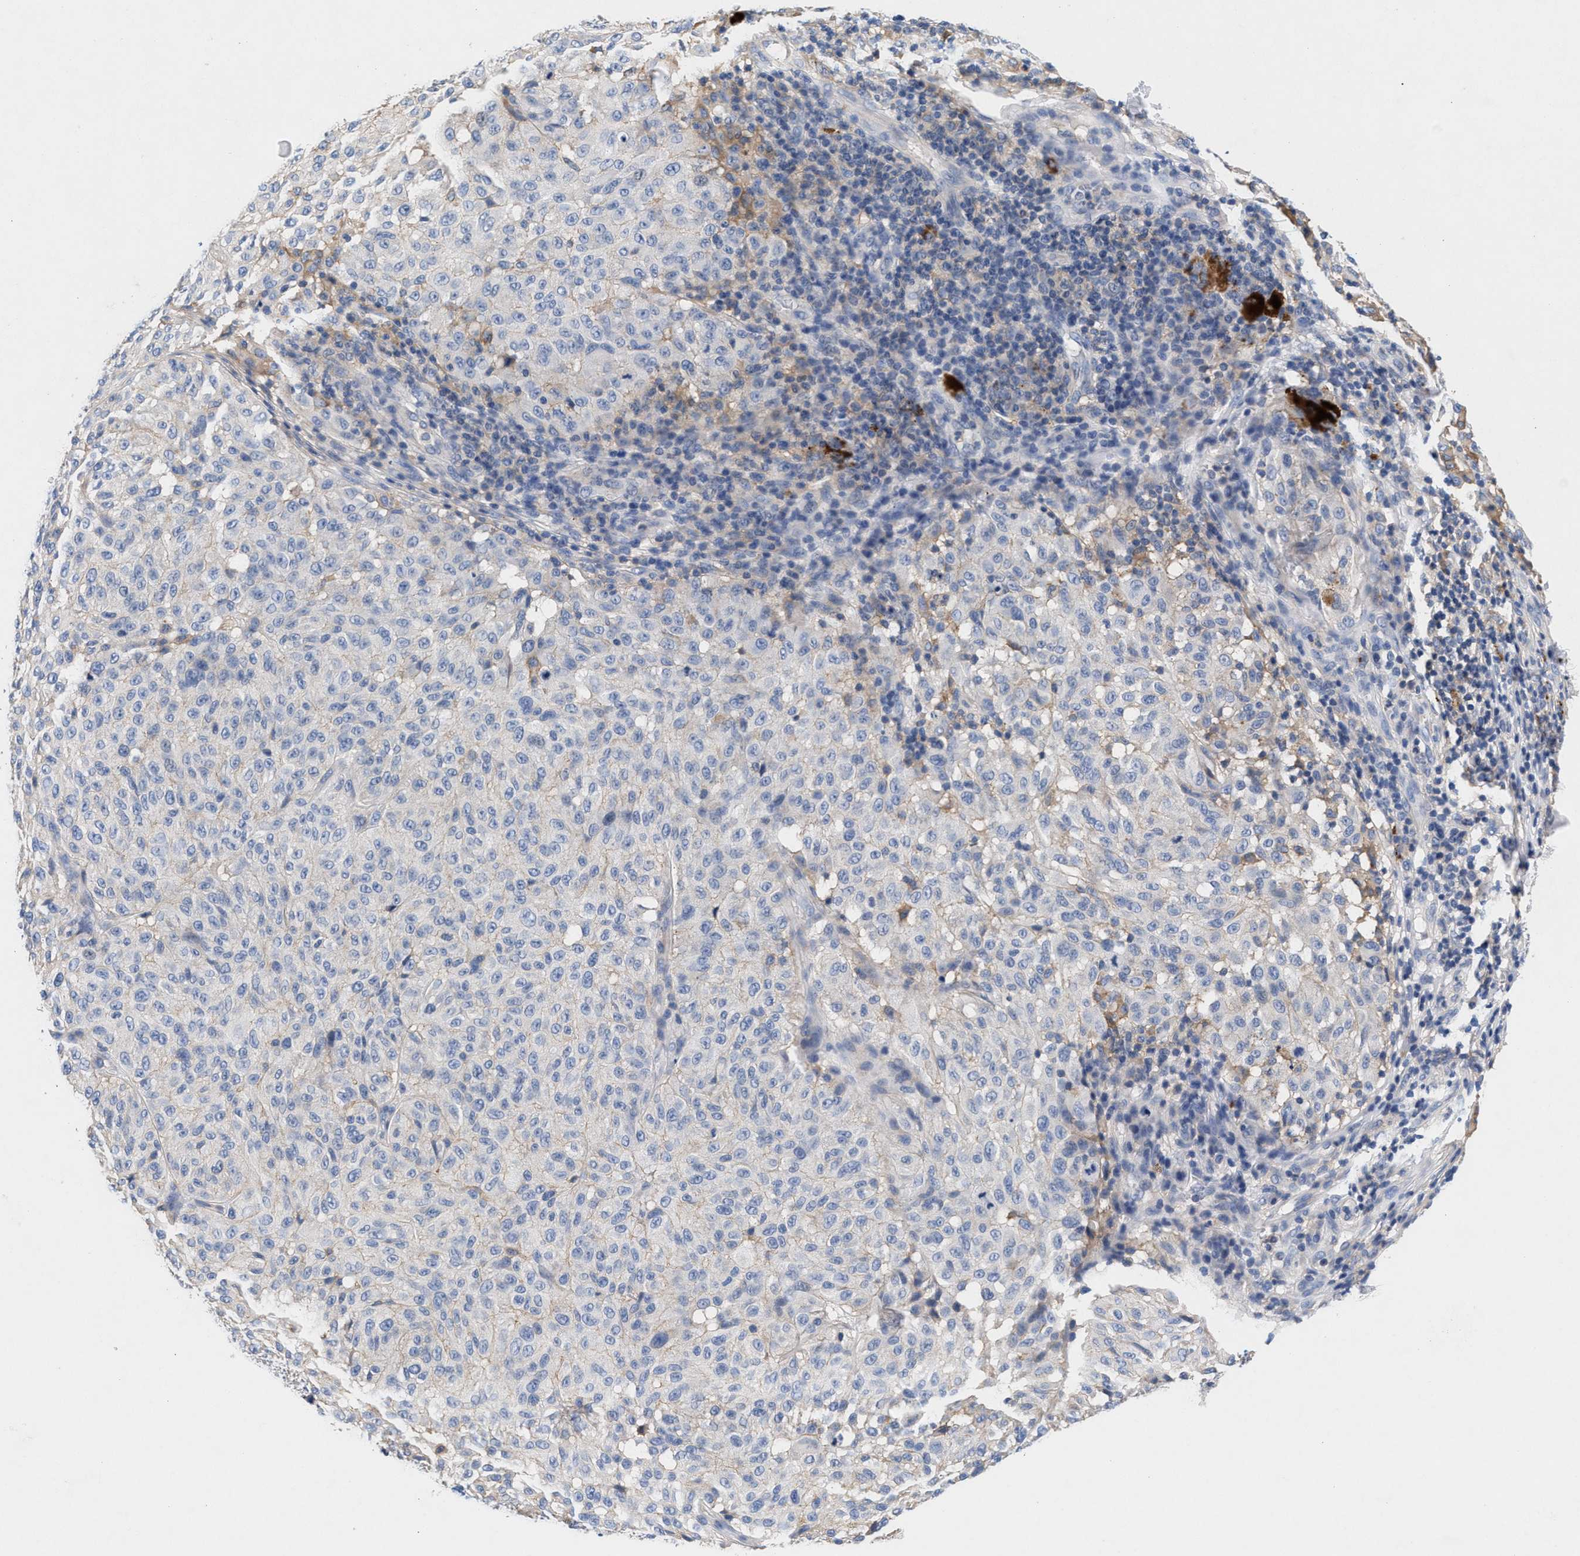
{"staining": {"intensity": "negative", "quantity": "none", "location": "none"}, "tissue": "melanoma", "cell_type": "Tumor cells", "image_type": "cancer", "snomed": [{"axis": "morphology", "description": "Malignant melanoma, NOS"}, {"axis": "topography", "description": "Skin"}], "caption": "The IHC histopathology image has no significant staining in tumor cells of malignant melanoma tissue.", "gene": "GNAI3", "patient": {"sex": "female", "age": 46}}